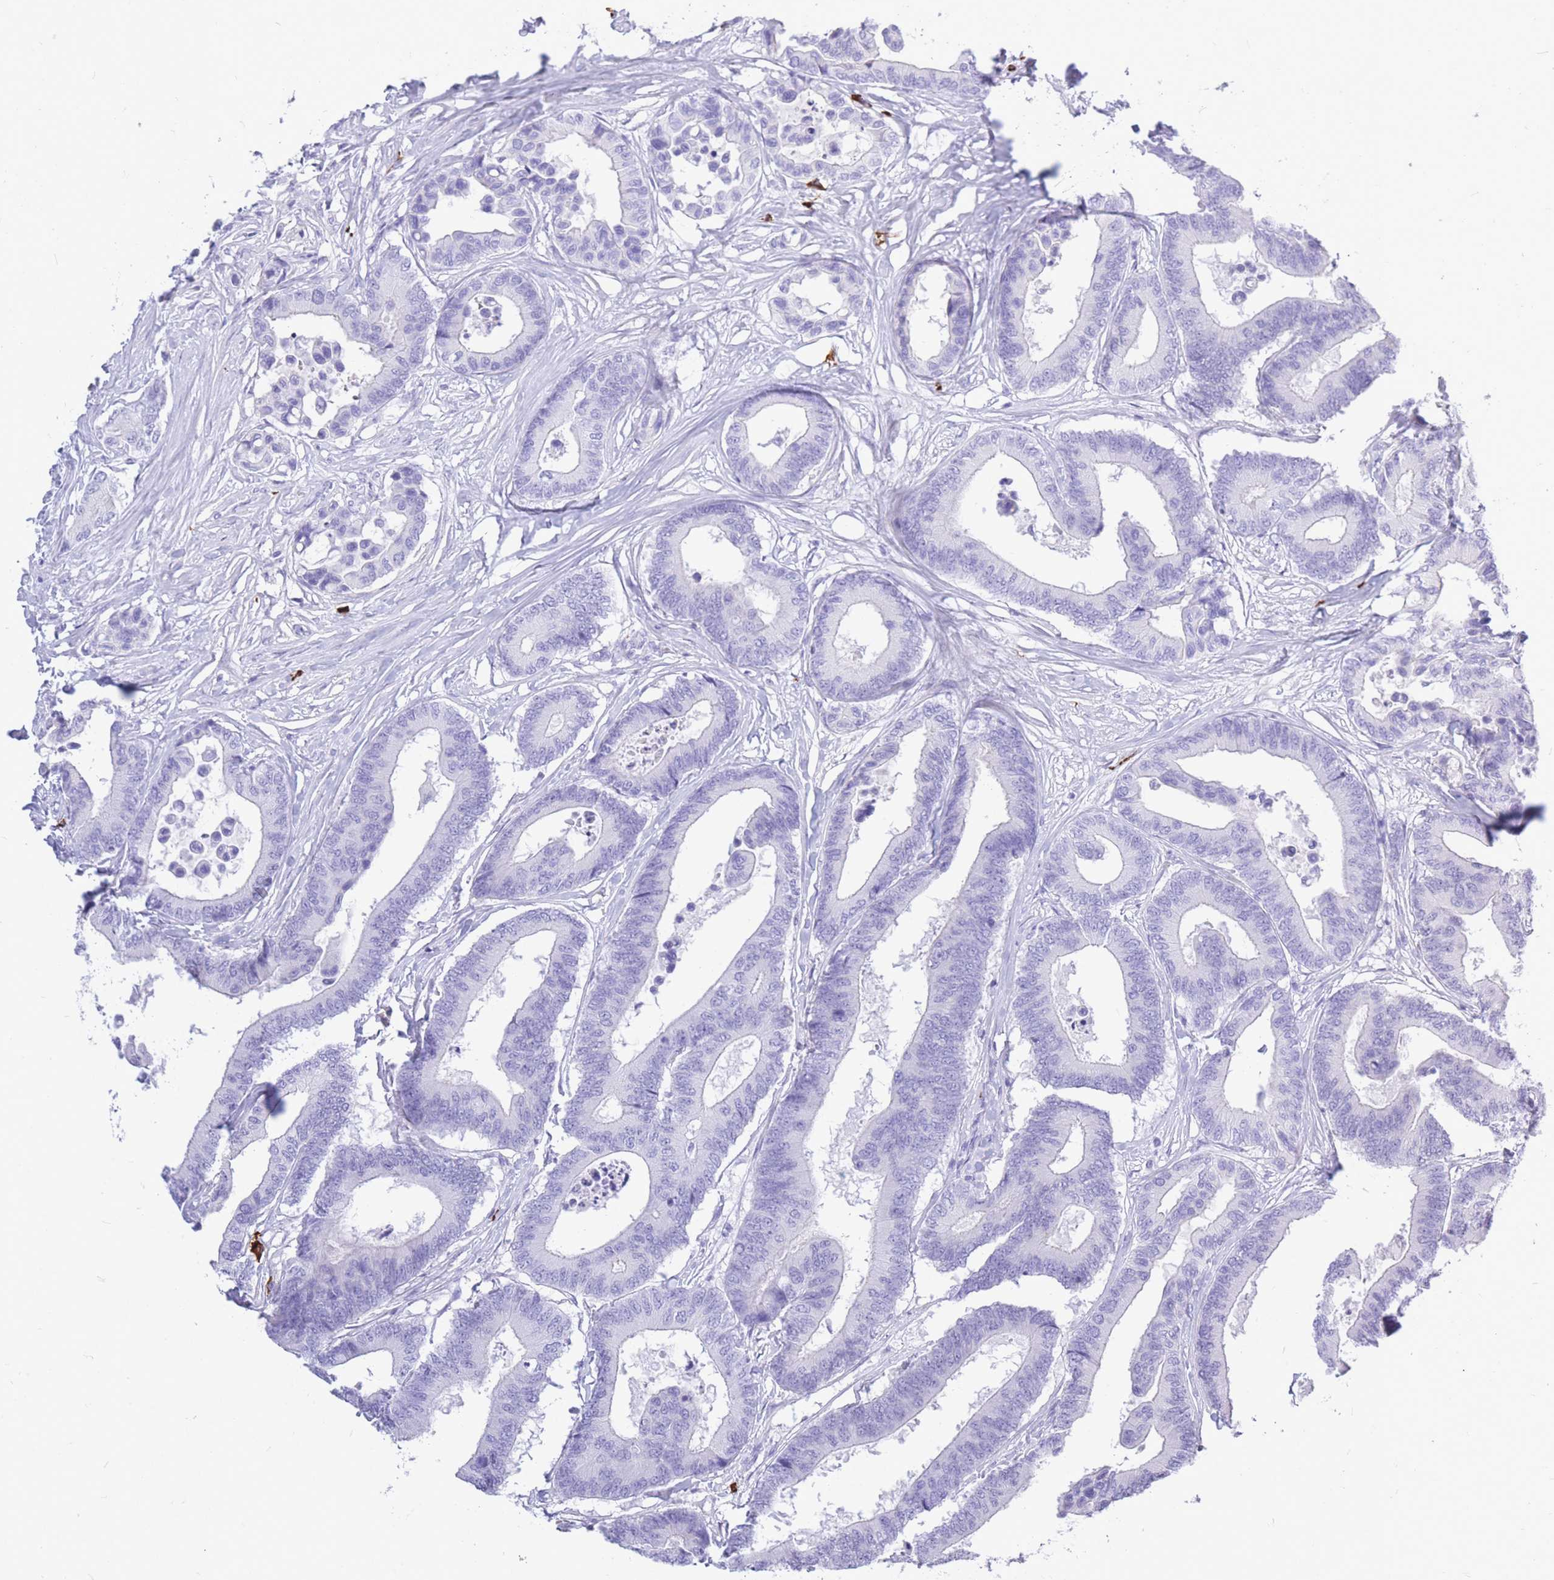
{"staining": {"intensity": "negative", "quantity": "none", "location": "none"}, "tissue": "colorectal cancer", "cell_type": "Tumor cells", "image_type": "cancer", "snomed": [{"axis": "morphology", "description": "Normal tissue, NOS"}, {"axis": "morphology", "description": "Adenocarcinoma, NOS"}, {"axis": "topography", "description": "Colon"}], "caption": "Protein analysis of adenocarcinoma (colorectal) exhibits no significant staining in tumor cells. (DAB immunohistochemistry with hematoxylin counter stain).", "gene": "ZFP62", "patient": {"sex": "male", "age": 82}}